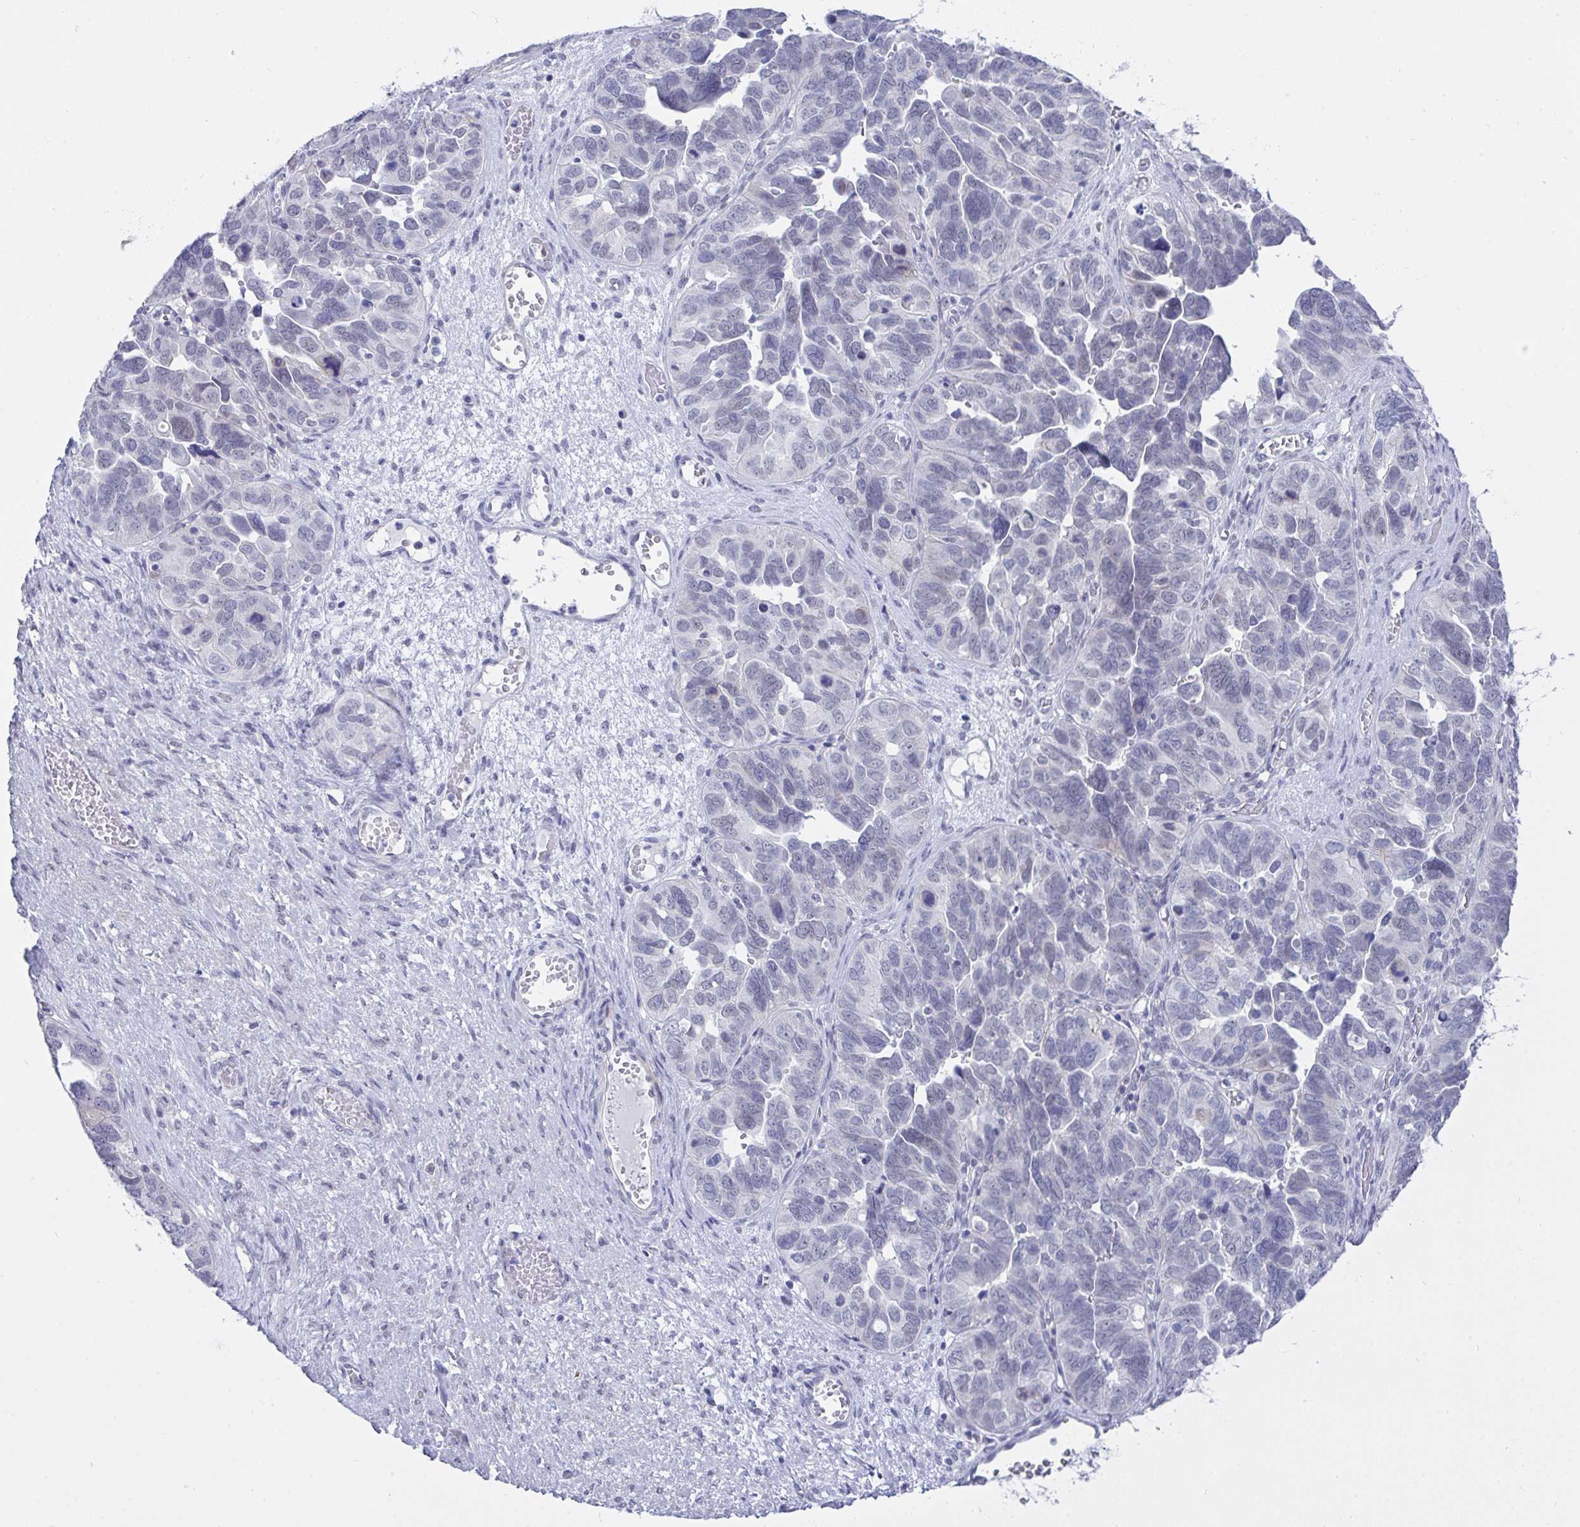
{"staining": {"intensity": "negative", "quantity": "none", "location": "none"}, "tissue": "ovarian cancer", "cell_type": "Tumor cells", "image_type": "cancer", "snomed": [{"axis": "morphology", "description": "Cystadenocarcinoma, serous, NOS"}, {"axis": "topography", "description": "Ovary"}], "caption": "Ovarian cancer (serous cystadenocarcinoma) was stained to show a protein in brown. There is no significant expression in tumor cells. Nuclei are stained in blue.", "gene": "FBXL22", "patient": {"sex": "female", "age": 64}}